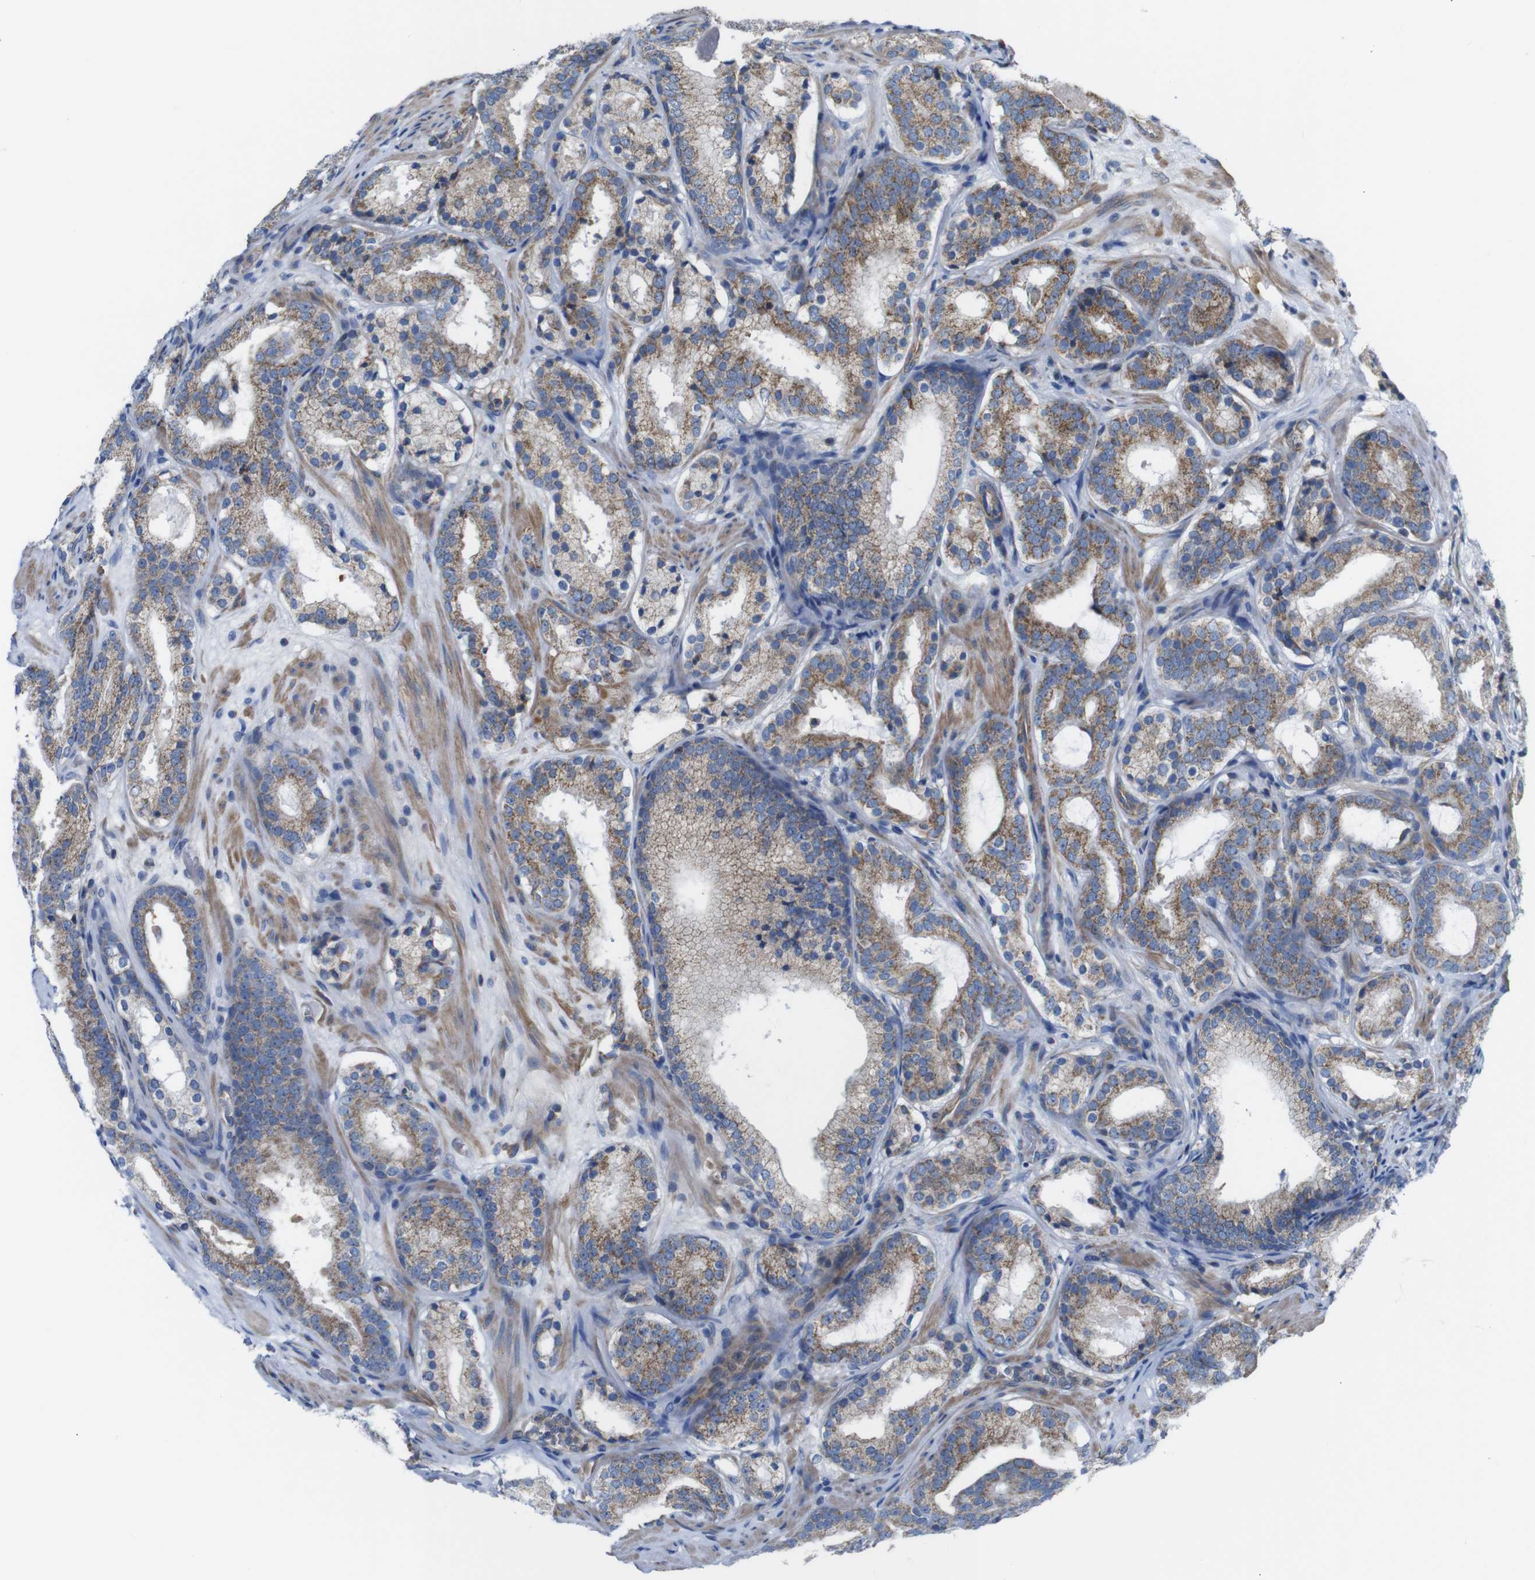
{"staining": {"intensity": "moderate", "quantity": ">75%", "location": "cytoplasmic/membranous"}, "tissue": "prostate cancer", "cell_type": "Tumor cells", "image_type": "cancer", "snomed": [{"axis": "morphology", "description": "Adenocarcinoma, Low grade"}, {"axis": "topography", "description": "Prostate"}], "caption": "Immunohistochemistry (DAB (3,3'-diaminobenzidine)) staining of human adenocarcinoma (low-grade) (prostate) demonstrates moderate cytoplasmic/membranous protein expression in approximately >75% of tumor cells.", "gene": "PDCD1LG2", "patient": {"sex": "male", "age": 69}}